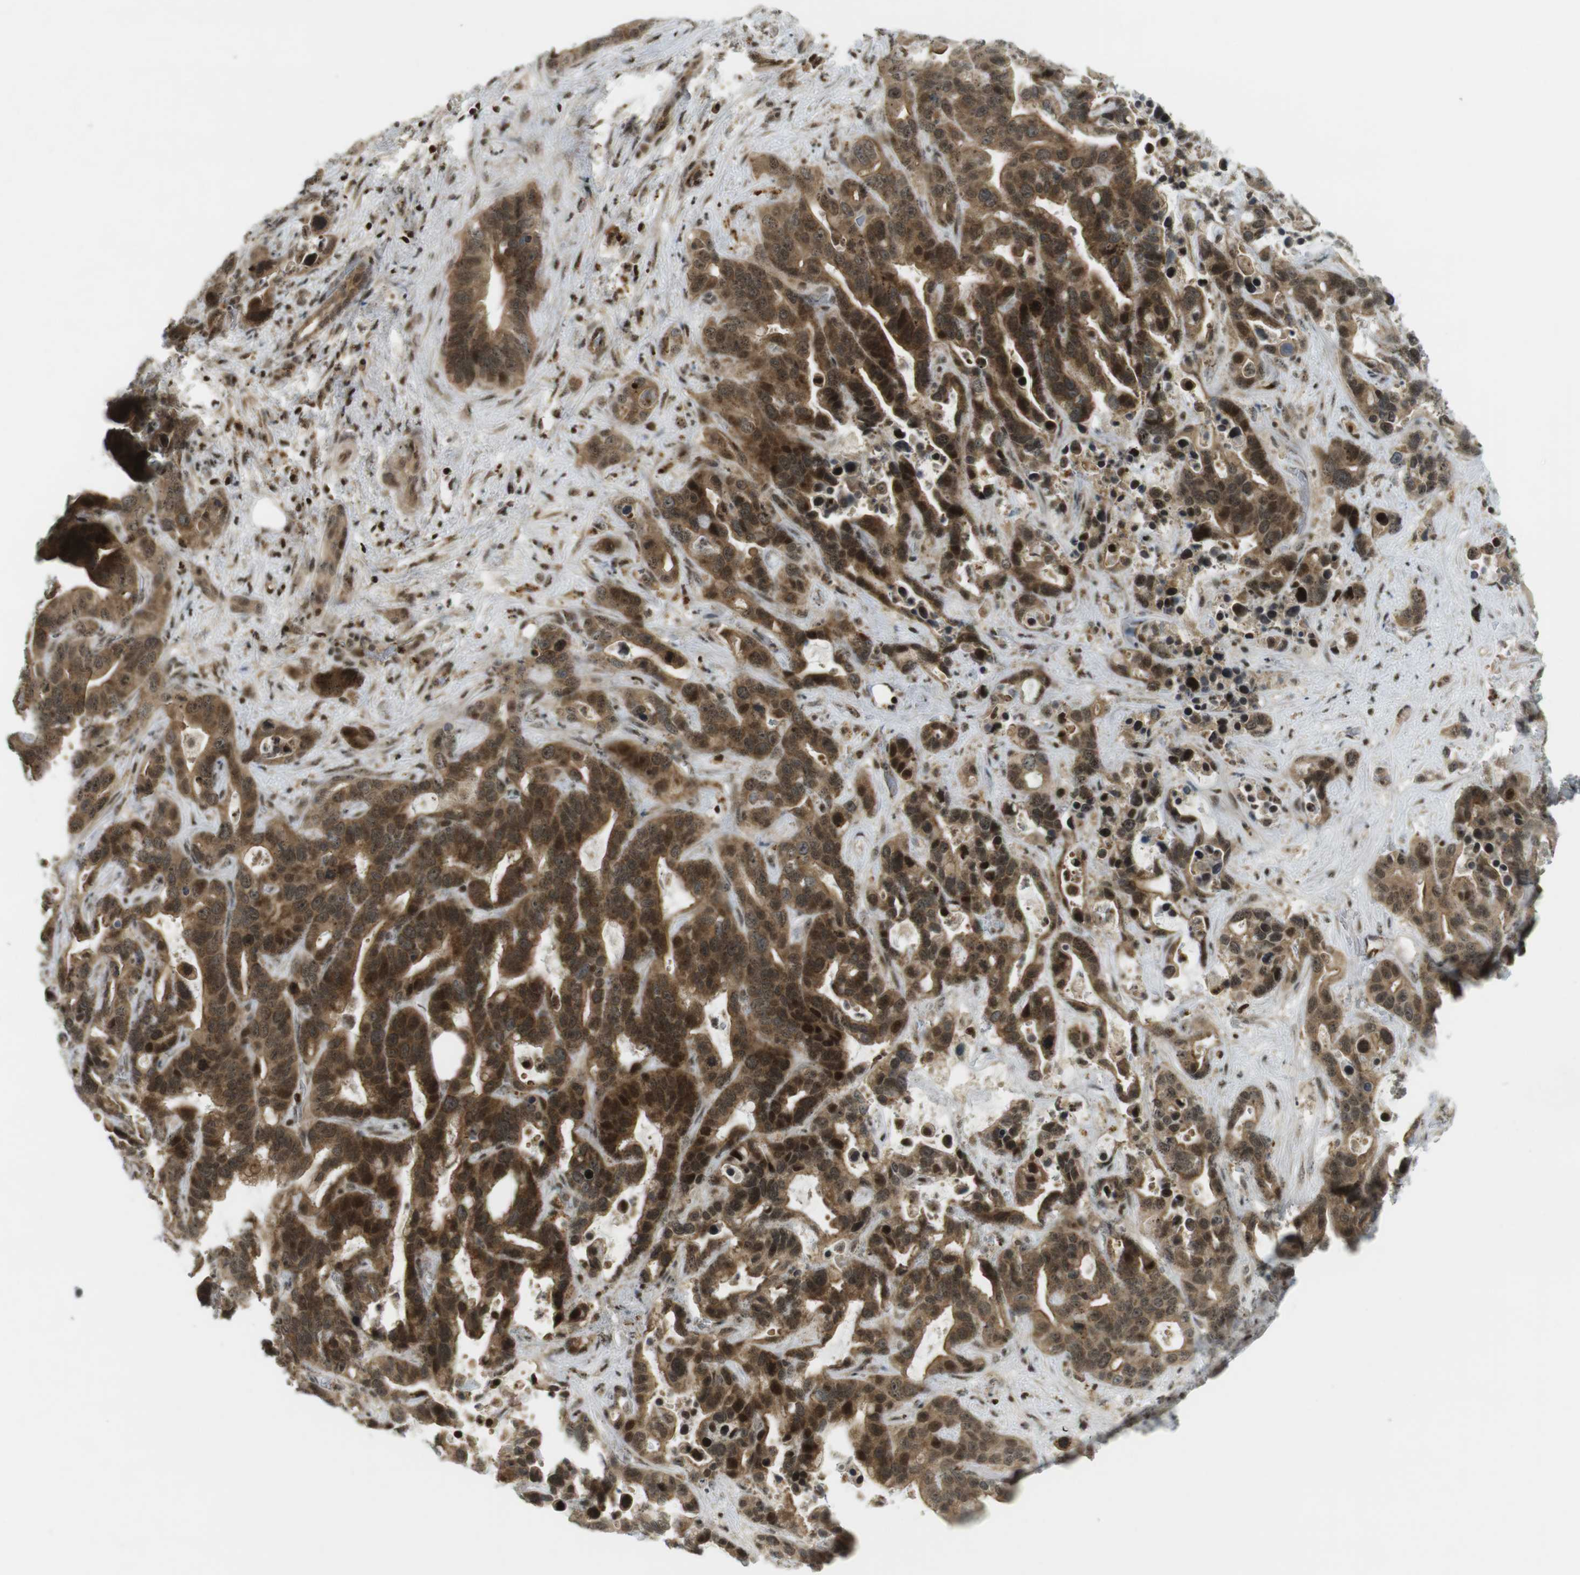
{"staining": {"intensity": "strong", "quantity": ">75%", "location": "cytoplasmic/membranous,nuclear"}, "tissue": "liver cancer", "cell_type": "Tumor cells", "image_type": "cancer", "snomed": [{"axis": "morphology", "description": "Cholangiocarcinoma"}, {"axis": "topography", "description": "Liver"}], "caption": "The histopathology image displays immunohistochemical staining of liver cancer (cholangiocarcinoma). There is strong cytoplasmic/membranous and nuclear expression is appreciated in about >75% of tumor cells. Using DAB (3,3'-diaminobenzidine) (brown) and hematoxylin (blue) stains, captured at high magnification using brightfield microscopy.", "gene": "PPP1R13B", "patient": {"sex": "female", "age": 65}}